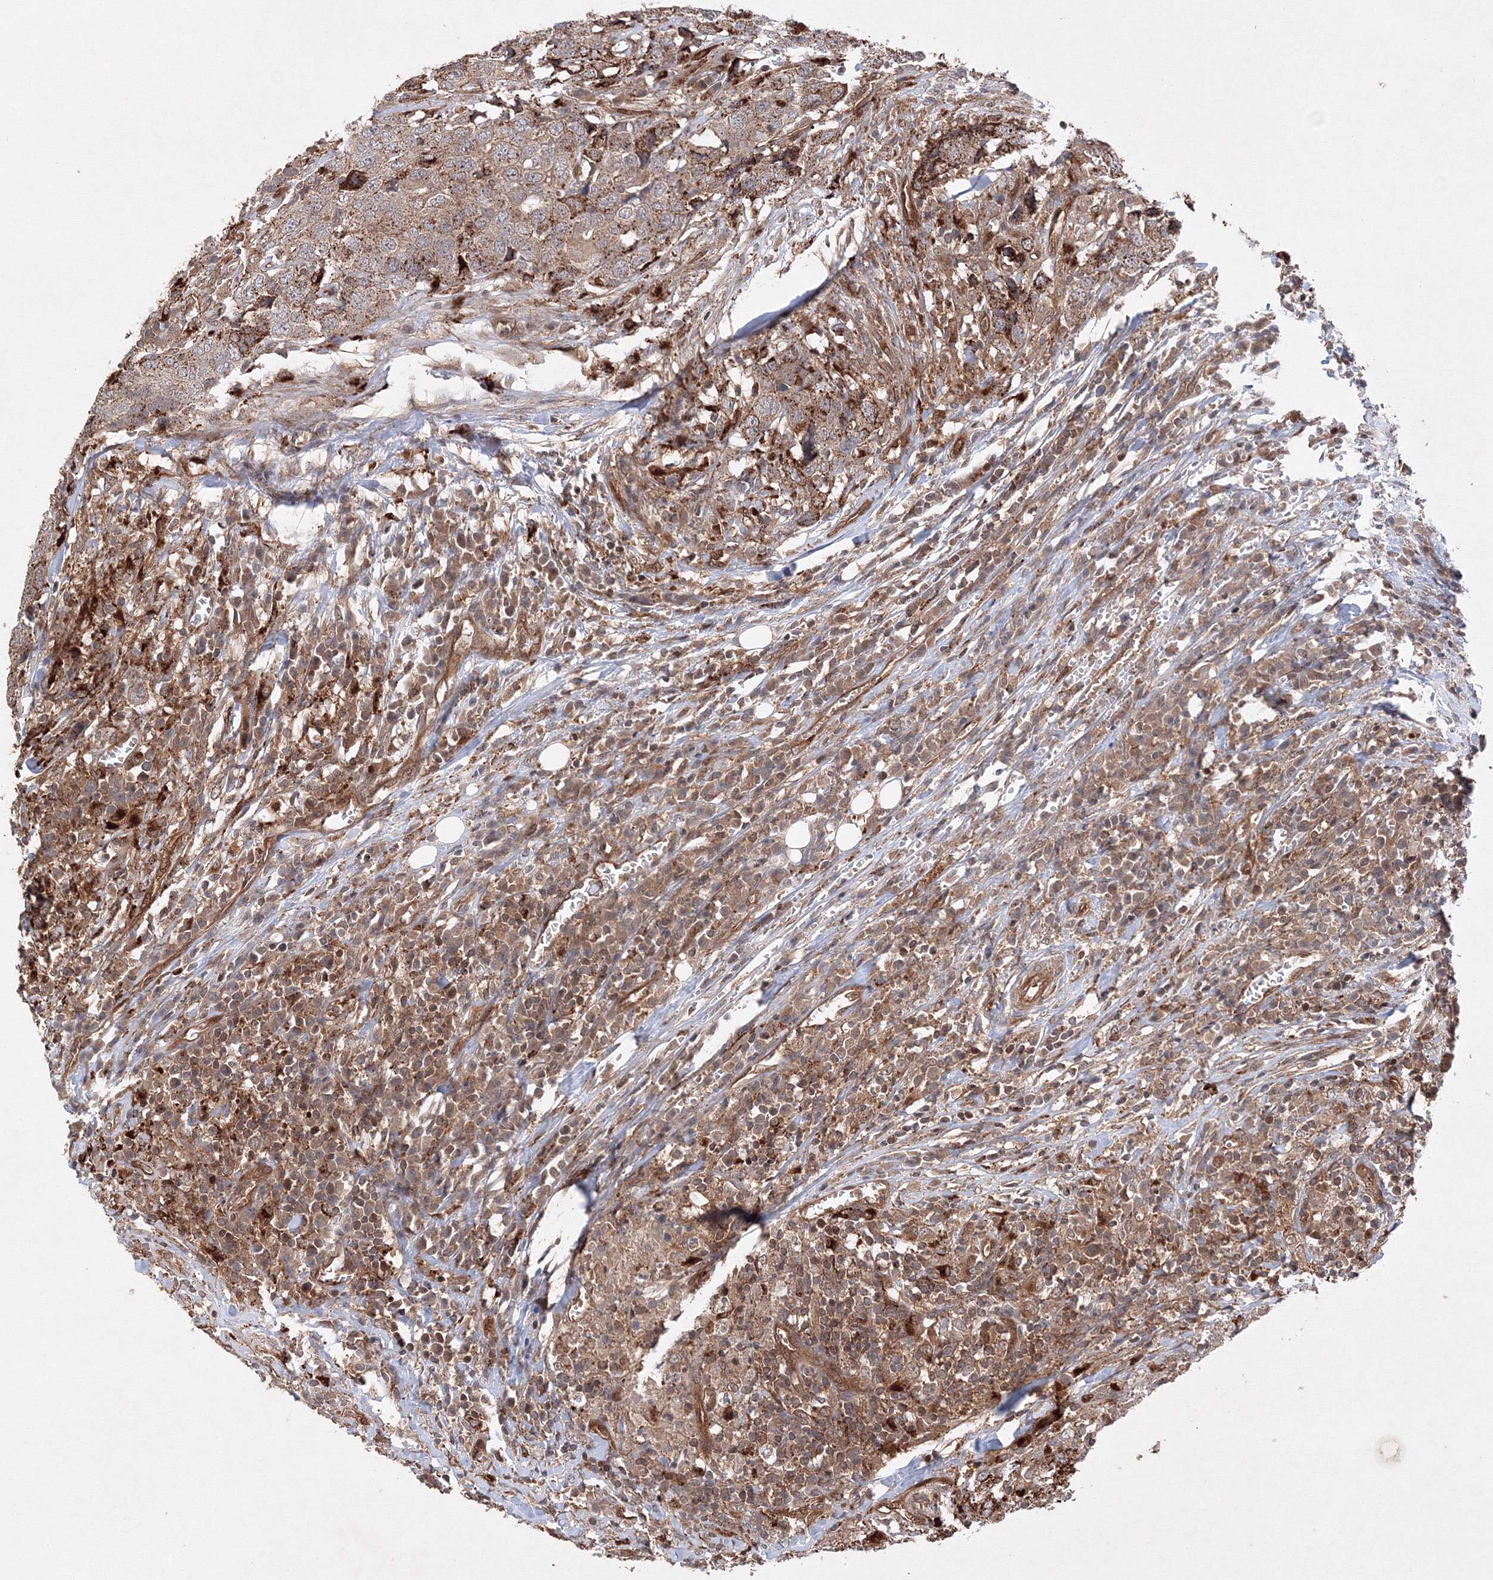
{"staining": {"intensity": "moderate", "quantity": ">75%", "location": "cytoplasmic/membranous"}, "tissue": "head and neck cancer", "cell_type": "Tumor cells", "image_type": "cancer", "snomed": [{"axis": "morphology", "description": "Squamous cell carcinoma, NOS"}, {"axis": "topography", "description": "Head-Neck"}], "caption": "Immunohistochemical staining of human head and neck cancer displays medium levels of moderate cytoplasmic/membranous positivity in approximately >75% of tumor cells.", "gene": "DCTD", "patient": {"sex": "male", "age": 66}}